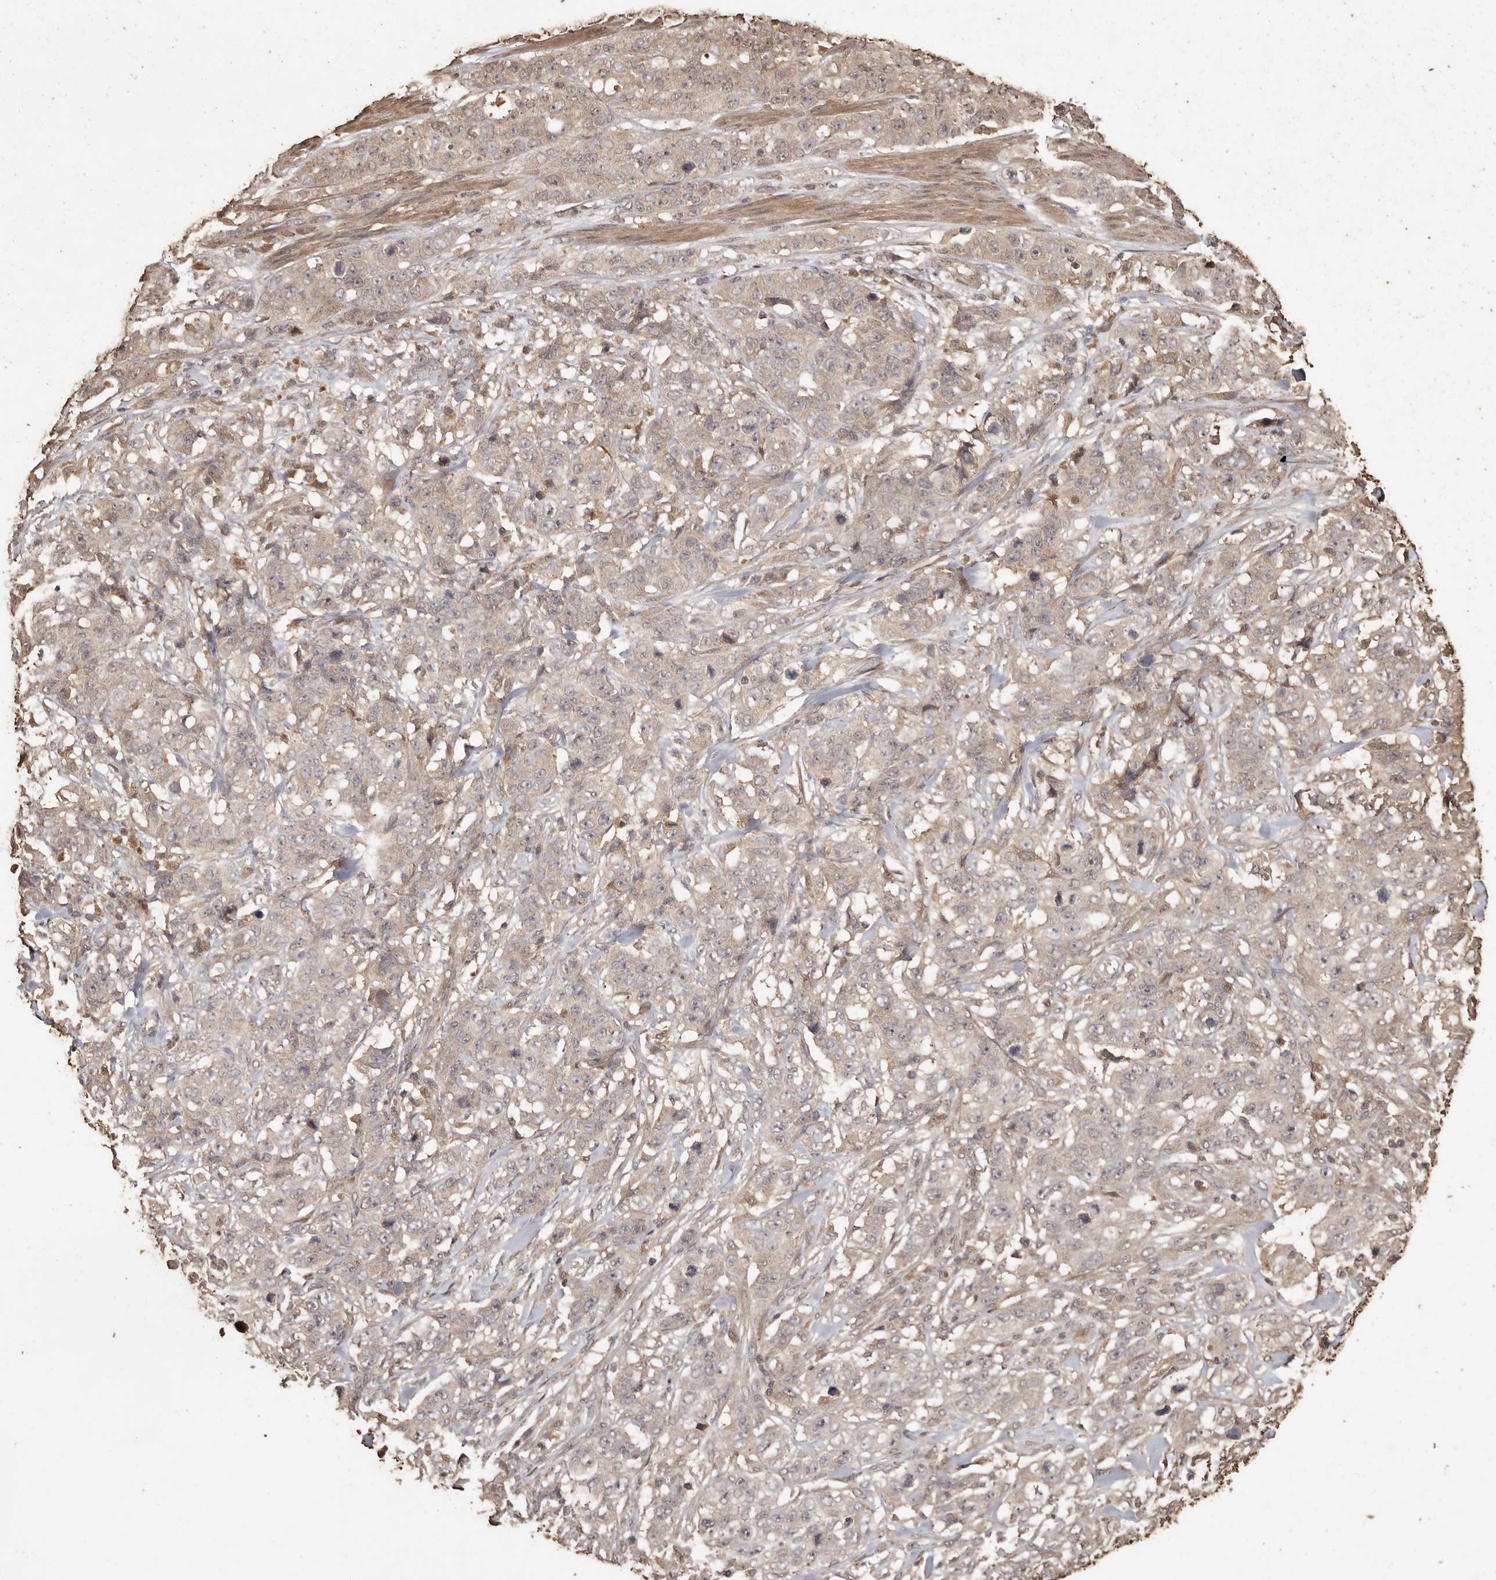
{"staining": {"intensity": "negative", "quantity": "none", "location": "none"}, "tissue": "stomach cancer", "cell_type": "Tumor cells", "image_type": "cancer", "snomed": [{"axis": "morphology", "description": "Adenocarcinoma, NOS"}, {"axis": "topography", "description": "Stomach"}], "caption": "Stomach cancer (adenocarcinoma) was stained to show a protein in brown. There is no significant positivity in tumor cells.", "gene": "PKDCC", "patient": {"sex": "male", "age": 48}}